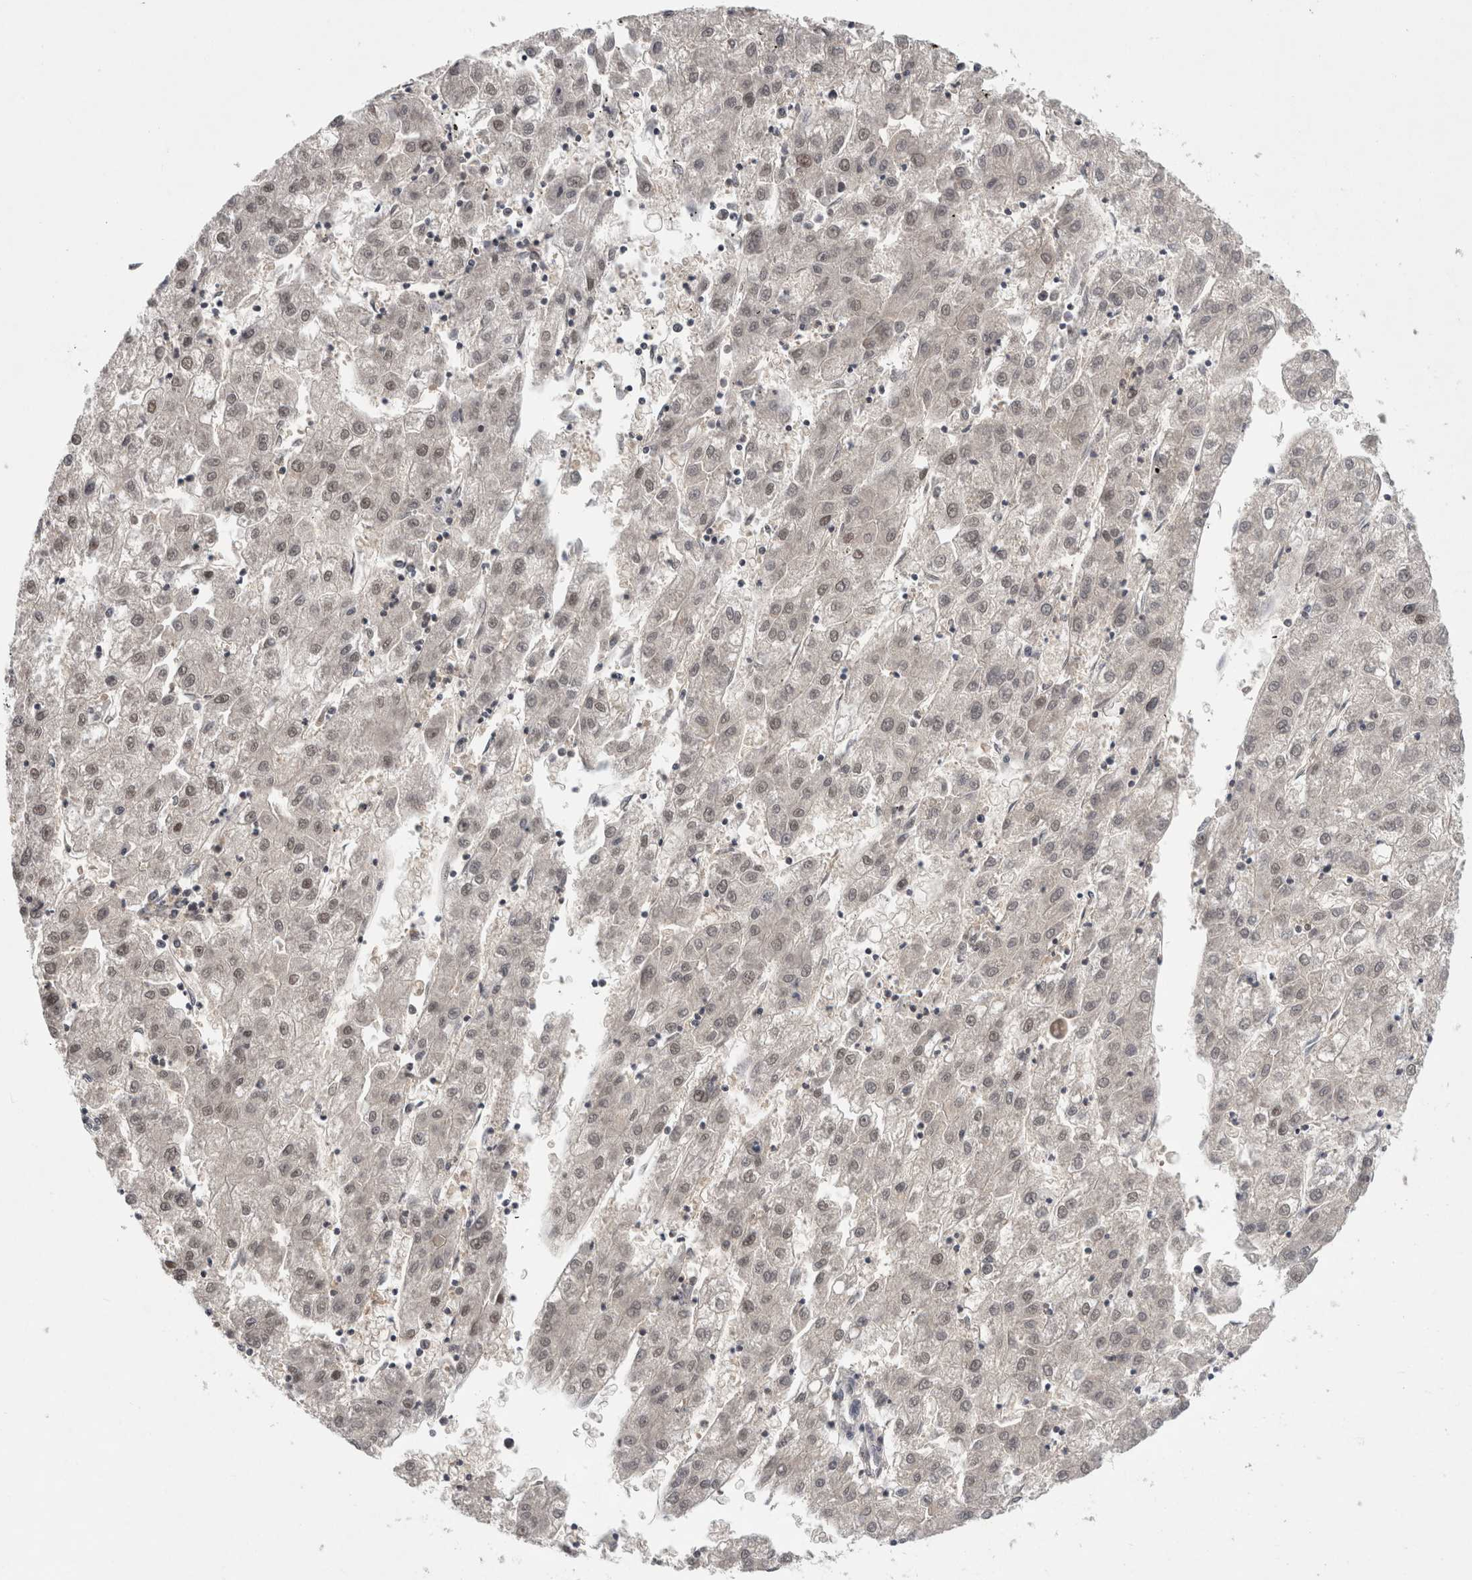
{"staining": {"intensity": "weak", "quantity": ">75%", "location": "nuclear"}, "tissue": "liver cancer", "cell_type": "Tumor cells", "image_type": "cancer", "snomed": [{"axis": "morphology", "description": "Carcinoma, Hepatocellular, NOS"}, {"axis": "topography", "description": "Liver"}], "caption": "Weak nuclear positivity for a protein is appreciated in approximately >75% of tumor cells of hepatocellular carcinoma (liver) using immunohistochemistry (IHC).", "gene": "PSMB2", "patient": {"sex": "male", "age": 72}}